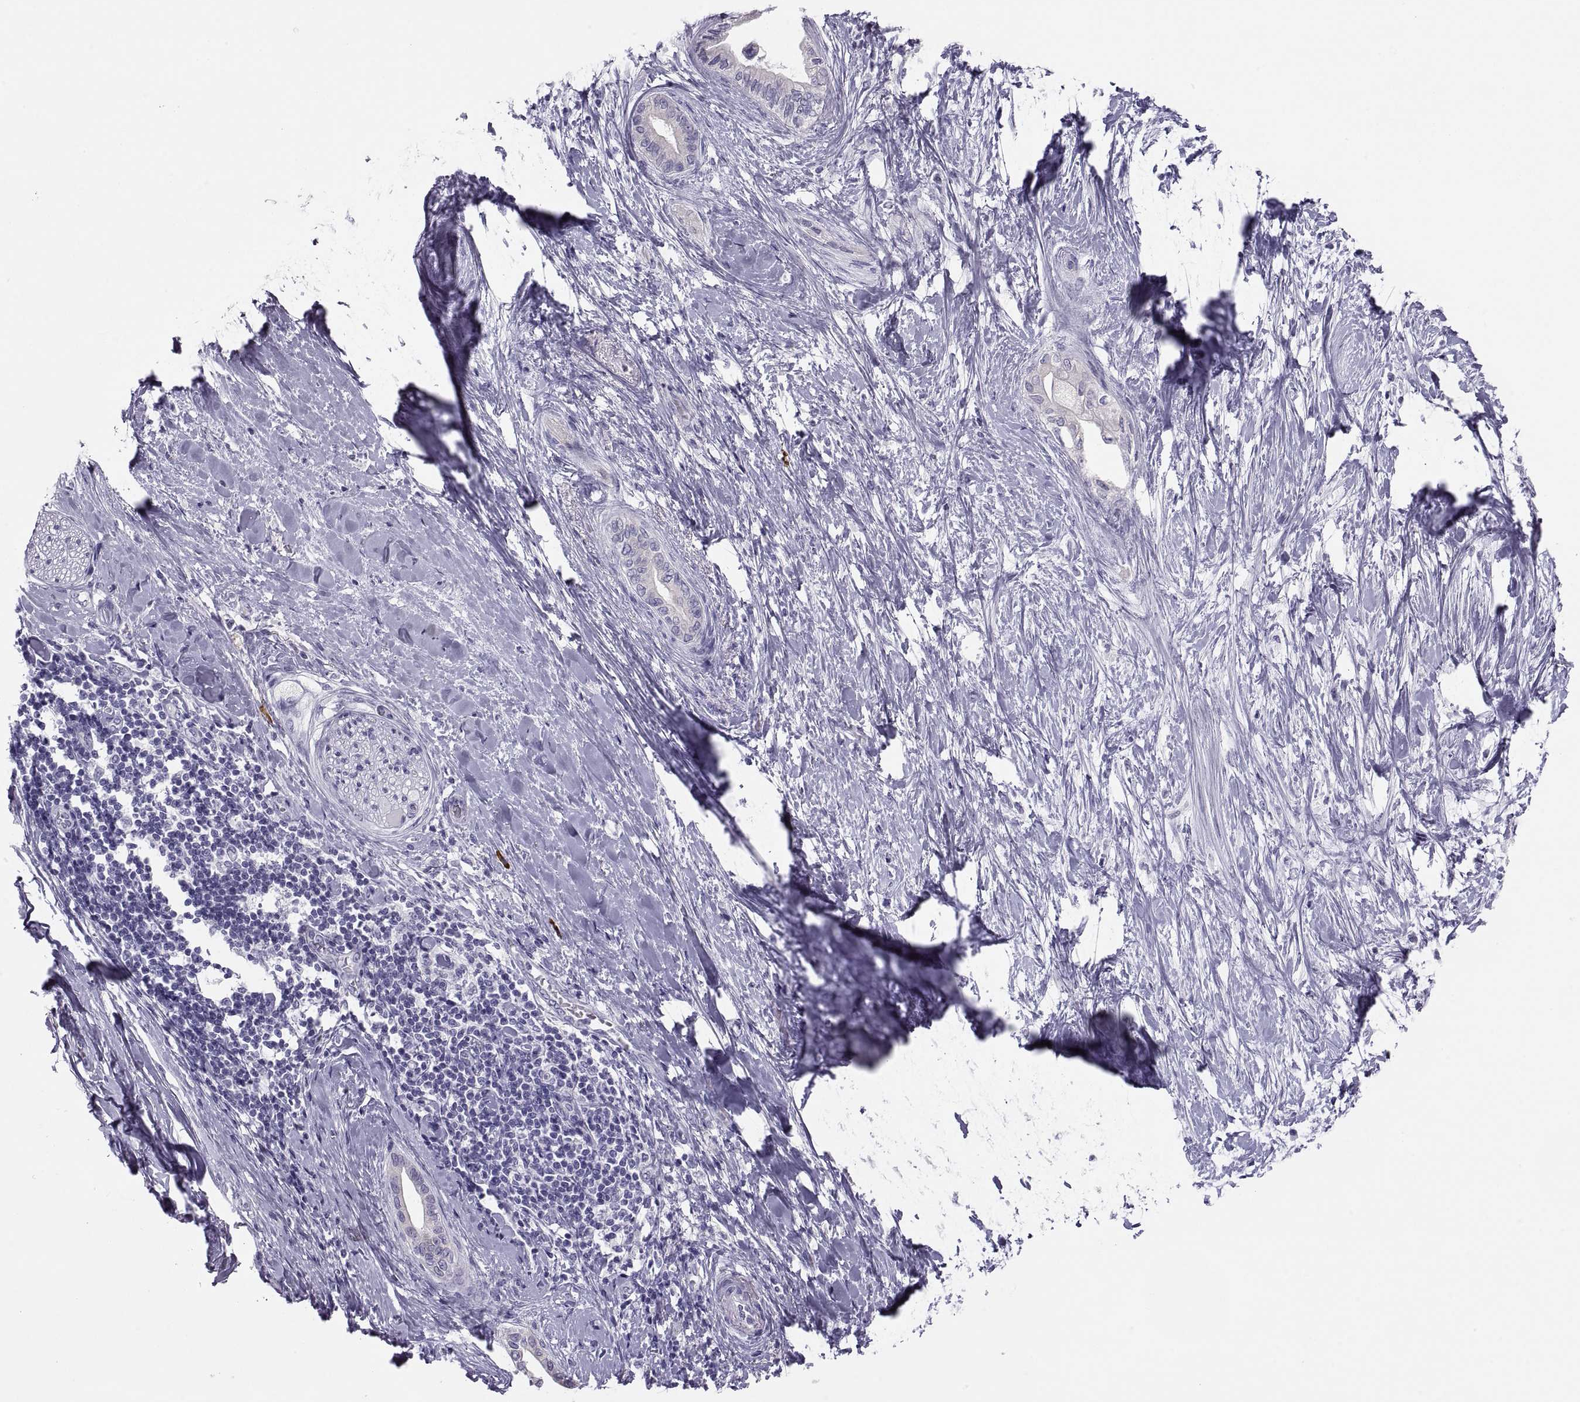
{"staining": {"intensity": "negative", "quantity": "none", "location": "none"}, "tissue": "pancreatic cancer", "cell_type": "Tumor cells", "image_type": "cancer", "snomed": [{"axis": "morphology", "description": "Normal tissue, NOS"}, {"axis": "morphology", "description": "Adenocarcinoma, NOS"}, {"axis": "topography", "description": "Pancreas"}, {"axis": "topography", "description": "Duodenum"}], "caption": "The immunohistochemistry photomicrograph has no significant staining in tumor cells of pancreatic cancer tissue.", "gene": "MAGEB2", "patient": {"sex": "female", "age": 60}}